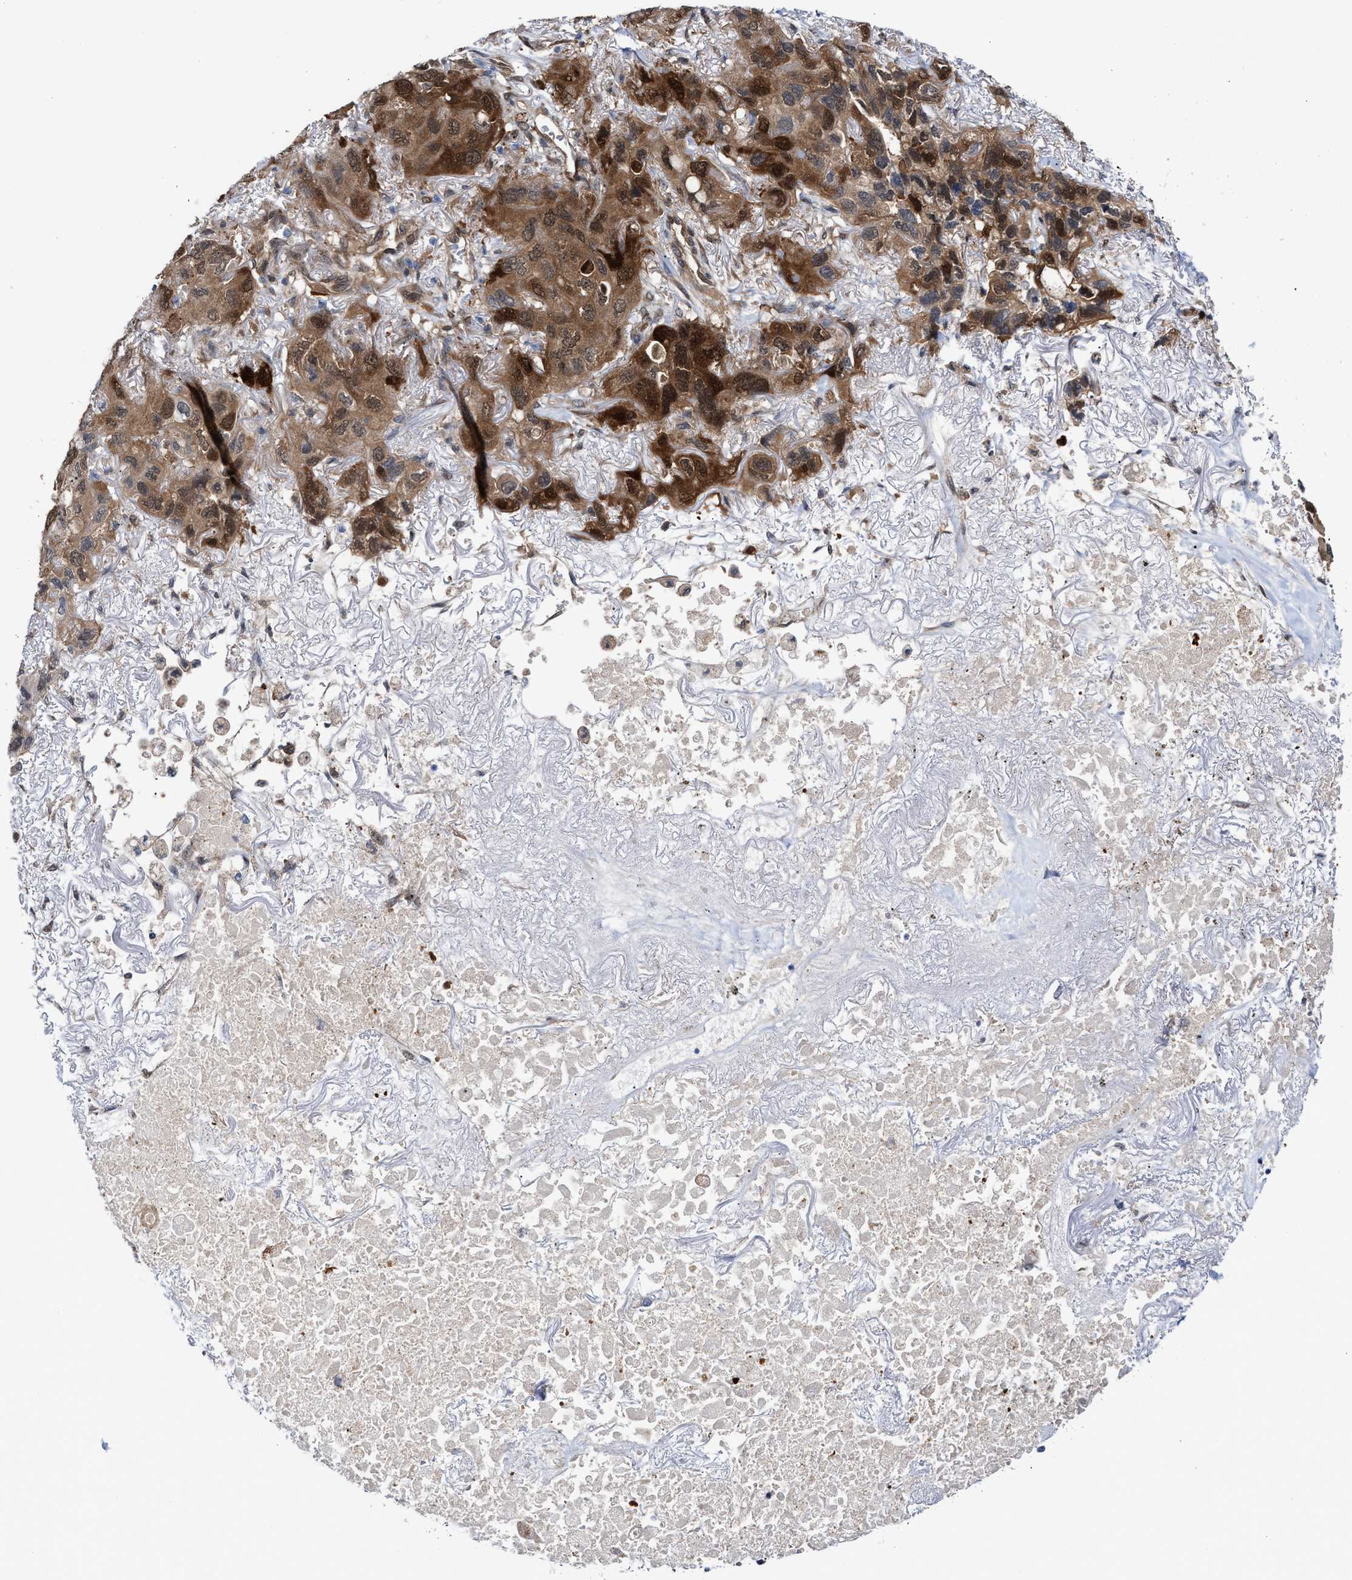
{"staining": {"intensity": "strong", "quantity": ">75%", "location": "cytoplasmic/membranous,nuclear"}, "tissue": "lung cancer", "cell_type": "Tumor cells", "image_type": "cancer", "snomed": [{"axis": "morphology", "description": "Squamous cell carcinoma, NOS"}, {"axis": "topography", "description": "Lung"}], "caption": "Strong cytoplasmic/membranous and nuclear expression for a protein is appreciated in about >75% of tumor cells of lung cancer (squamous cell carcinoma) using IHC.", "gene": "TP53I3", "patient": {"sex": "female", "age": 73}}